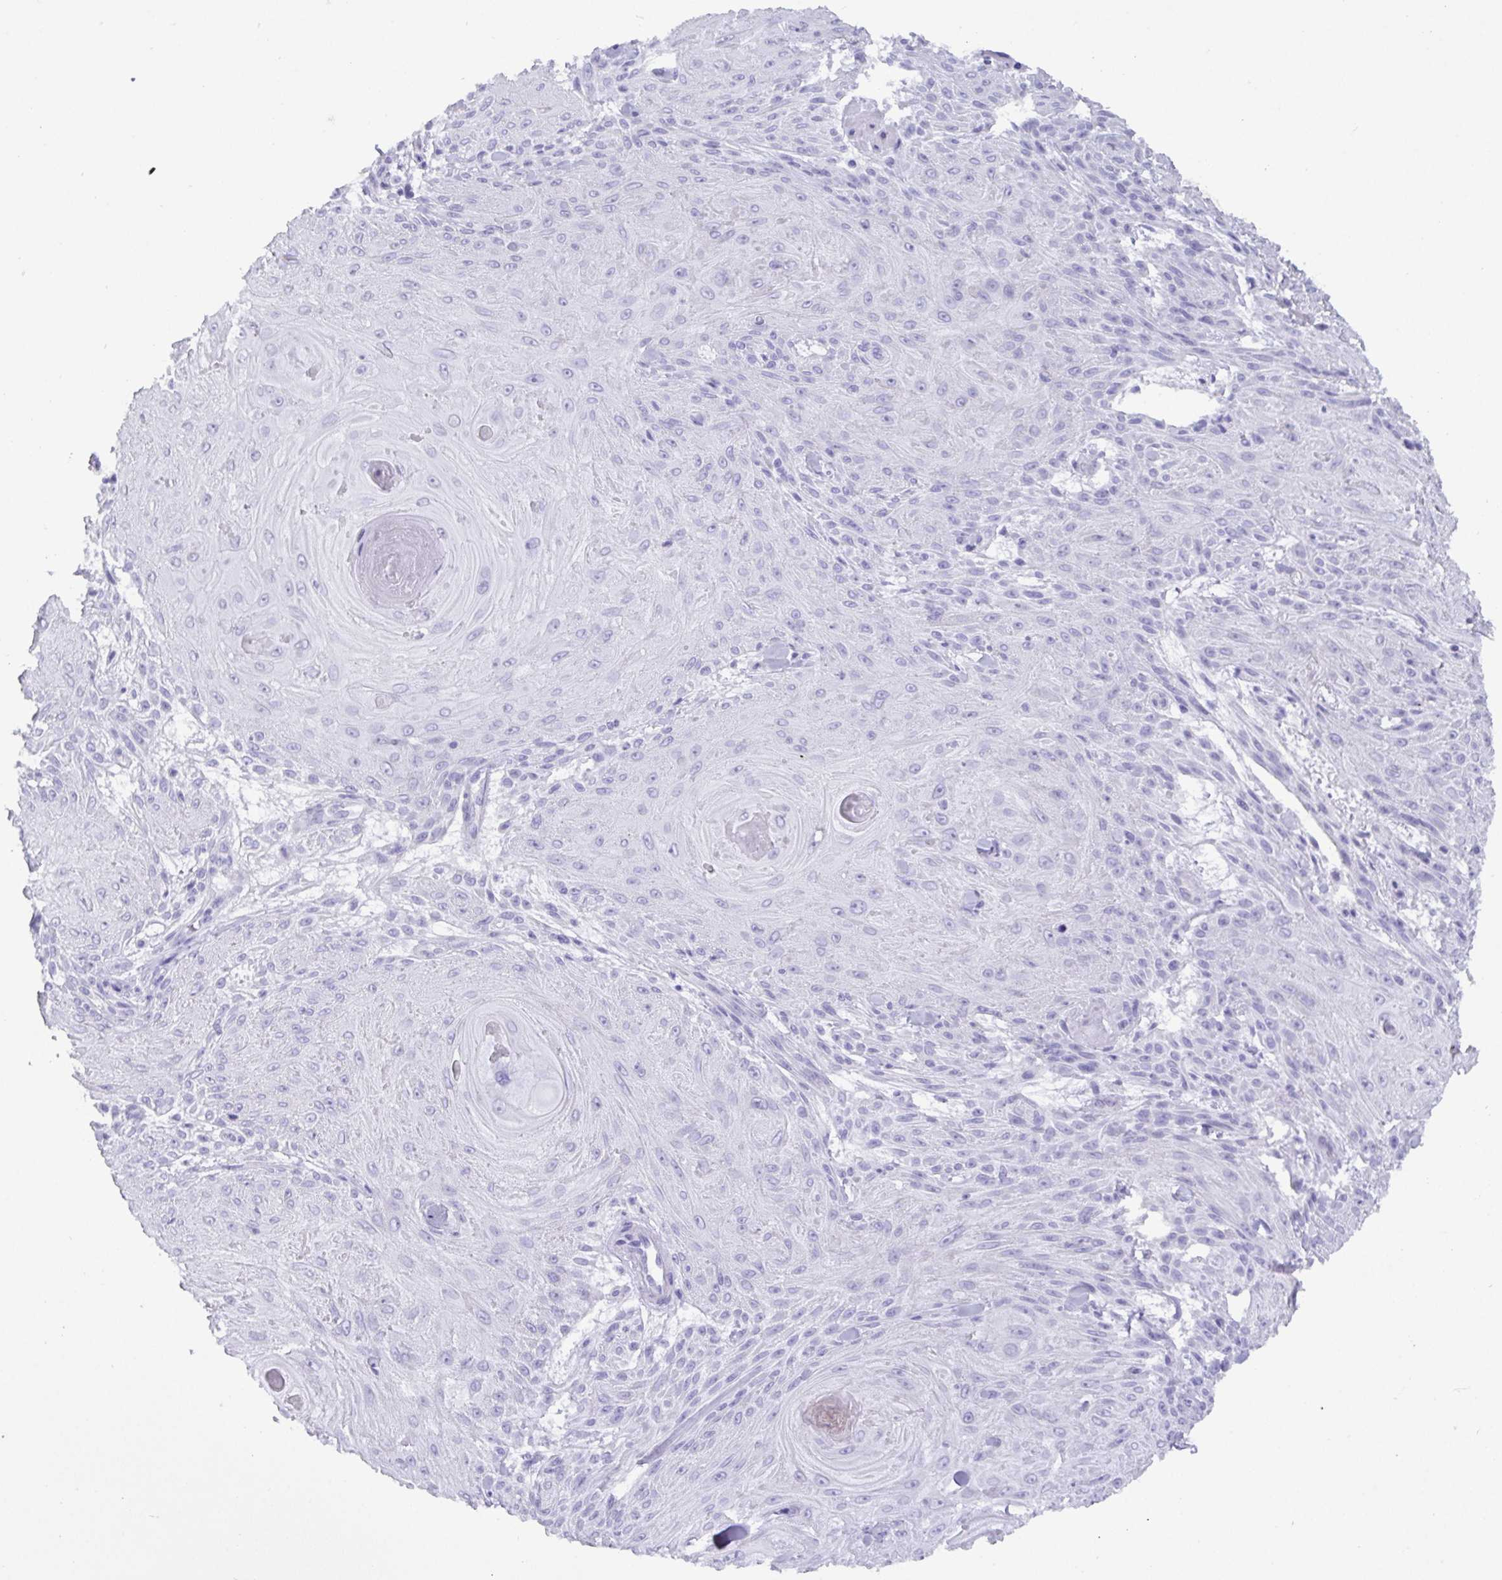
{"staining": {"intensity": "negative", "quantity": "none", "location": "none"}, "tissue": "skin cancer", "cell_type": "Tumor cells", "image_type": "cancer", "snomed": [{"axis": "morphology", "description": "Squamous cell carcinoma, NOS"}, {"axis": "topography", "description": "Skin"}], "caption": "Tumor cells are negative for brown protein staining in skin squamous cell carcinoma.", "gene": "C4orf33", "patient": {"sex": "male", "age": 88}}